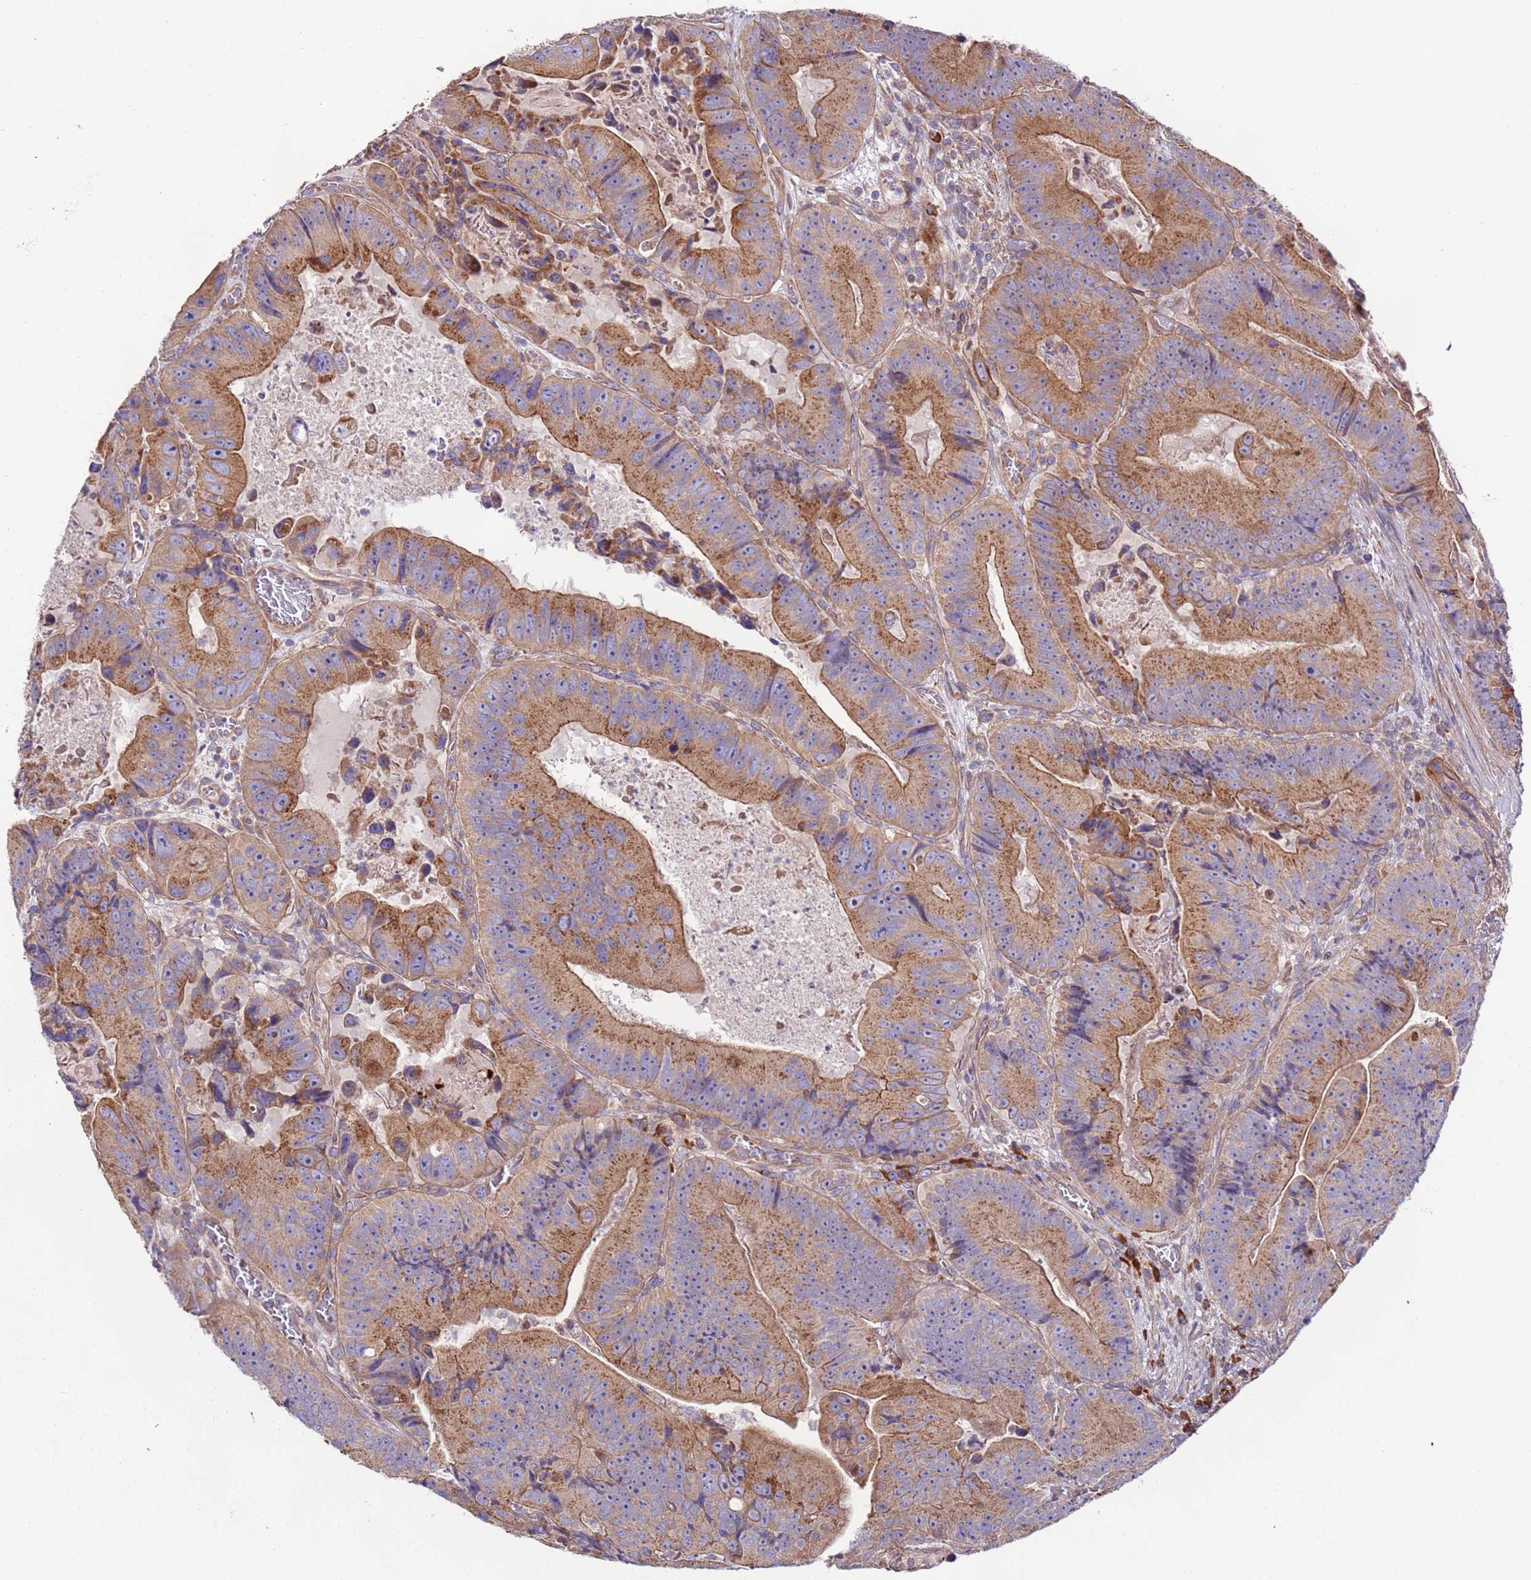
{"staining": {"intensity": "moderate", "quantity": ">75%", "location": "cytoplasmic/membranous"}, "tissue": "colorectal cancer", "cell_type": "Tumor cells", "image_type": "cancer", "snomed": [{"axis": "morphology", "description": "Adenocarcinoma, NOS"}, {"axis": "topography", "description": "Colon"}], "caption": "A photomicrograph showing moderate cytoplasmic/membranous staining in approximately >75% of tumor cells in colorectal cancer, as visualized by brown immunohistochemical staining.", "gene": "SPCS1", "patient": {"sex": "female", "age": 86}}